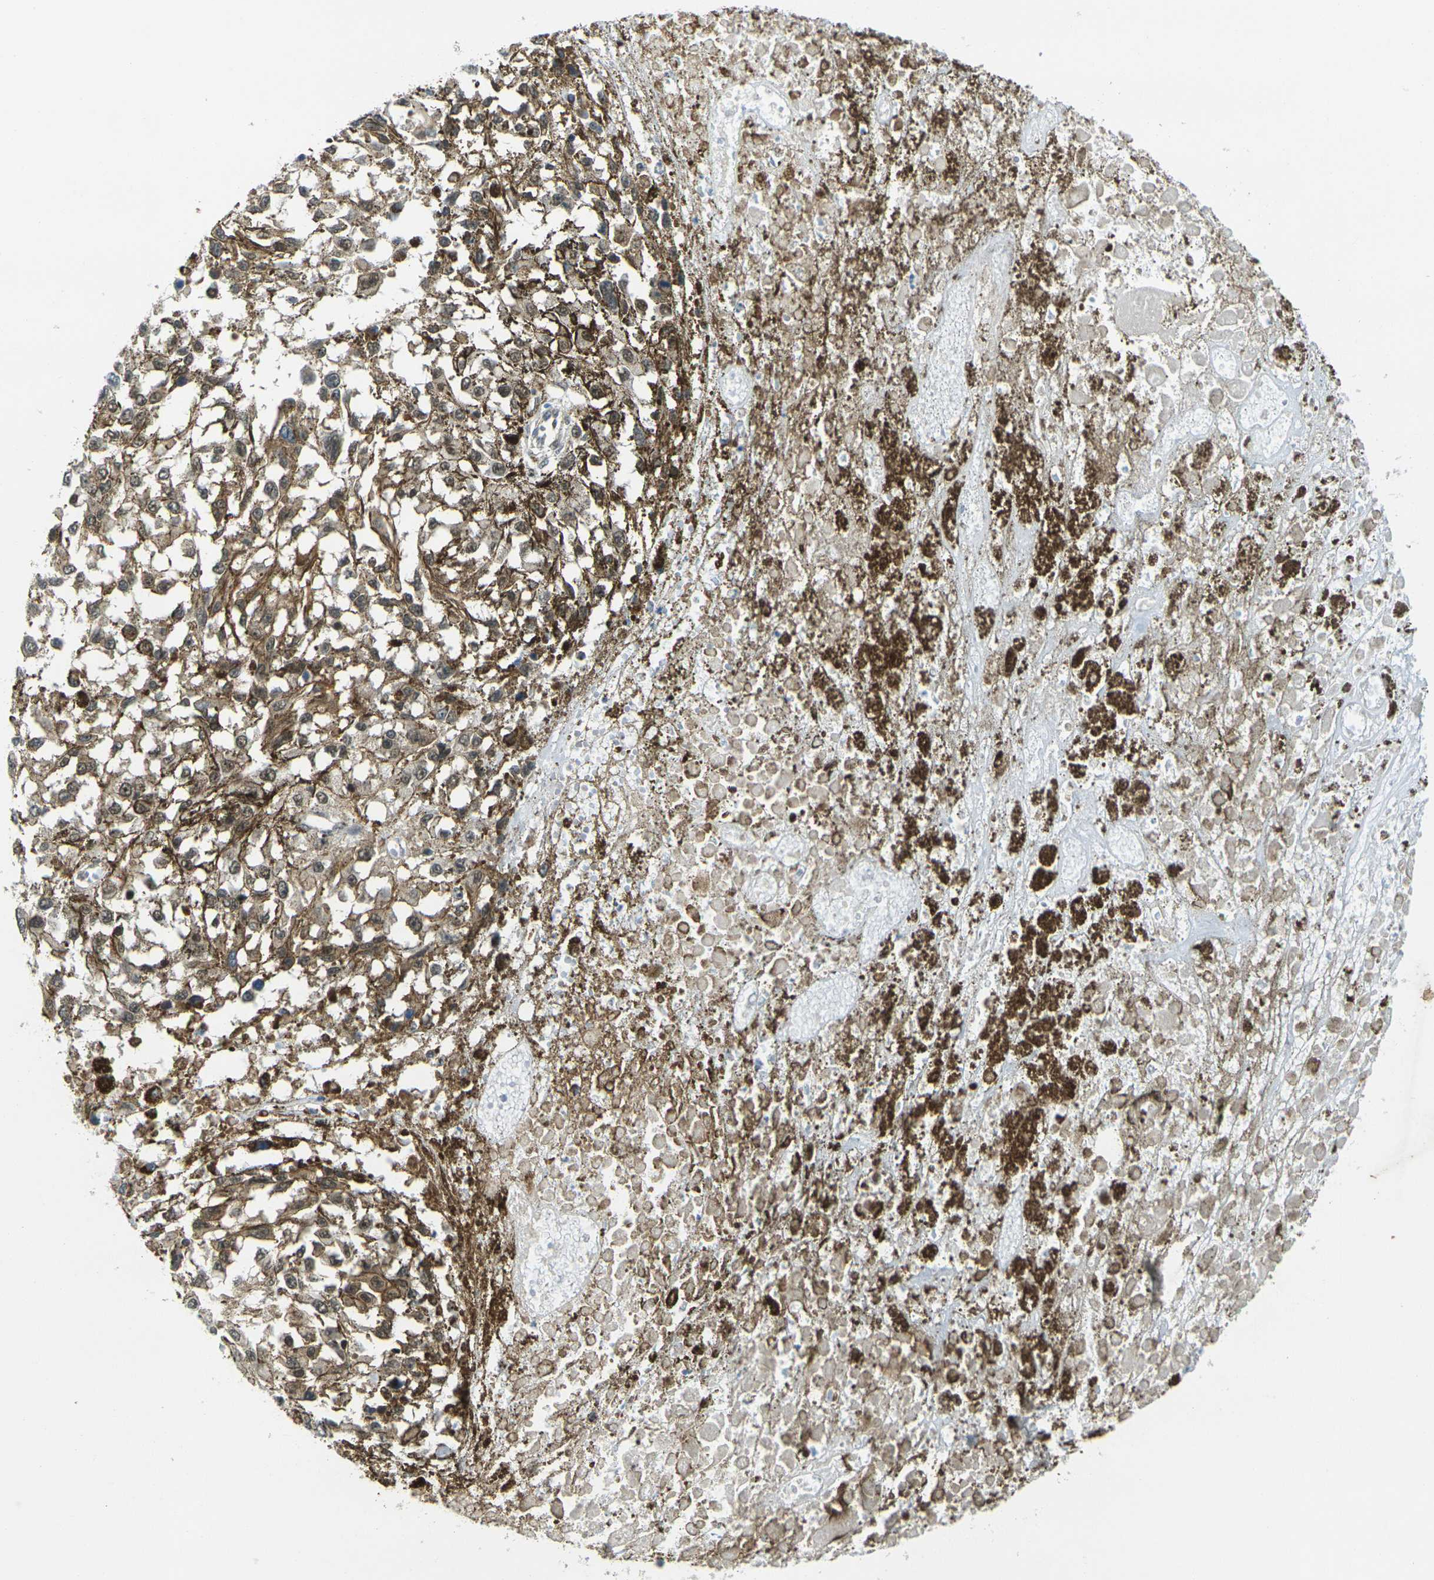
{"staining": {"intensity": "weak", "quantity": ">75%", "location": "cytoplasmic/membranous,nuclear"}, "tissue": "melanoma", "cell_type": "Tumor cells", "image_type": "cancer", "snomed": [{"axis": "morphology", "description": "Malignant melanoma, Metastatic site"}, {"axis": "topography", "description": "Lymph node"}], "caption": "Weak cytoplasmic/membranous and nuclear staining for a protein is appreciated in approximately >75% of tumor cells of melanoma using IHC.", "gene": "KCTD10", "patient": {"sex": "male", "age": 59}}